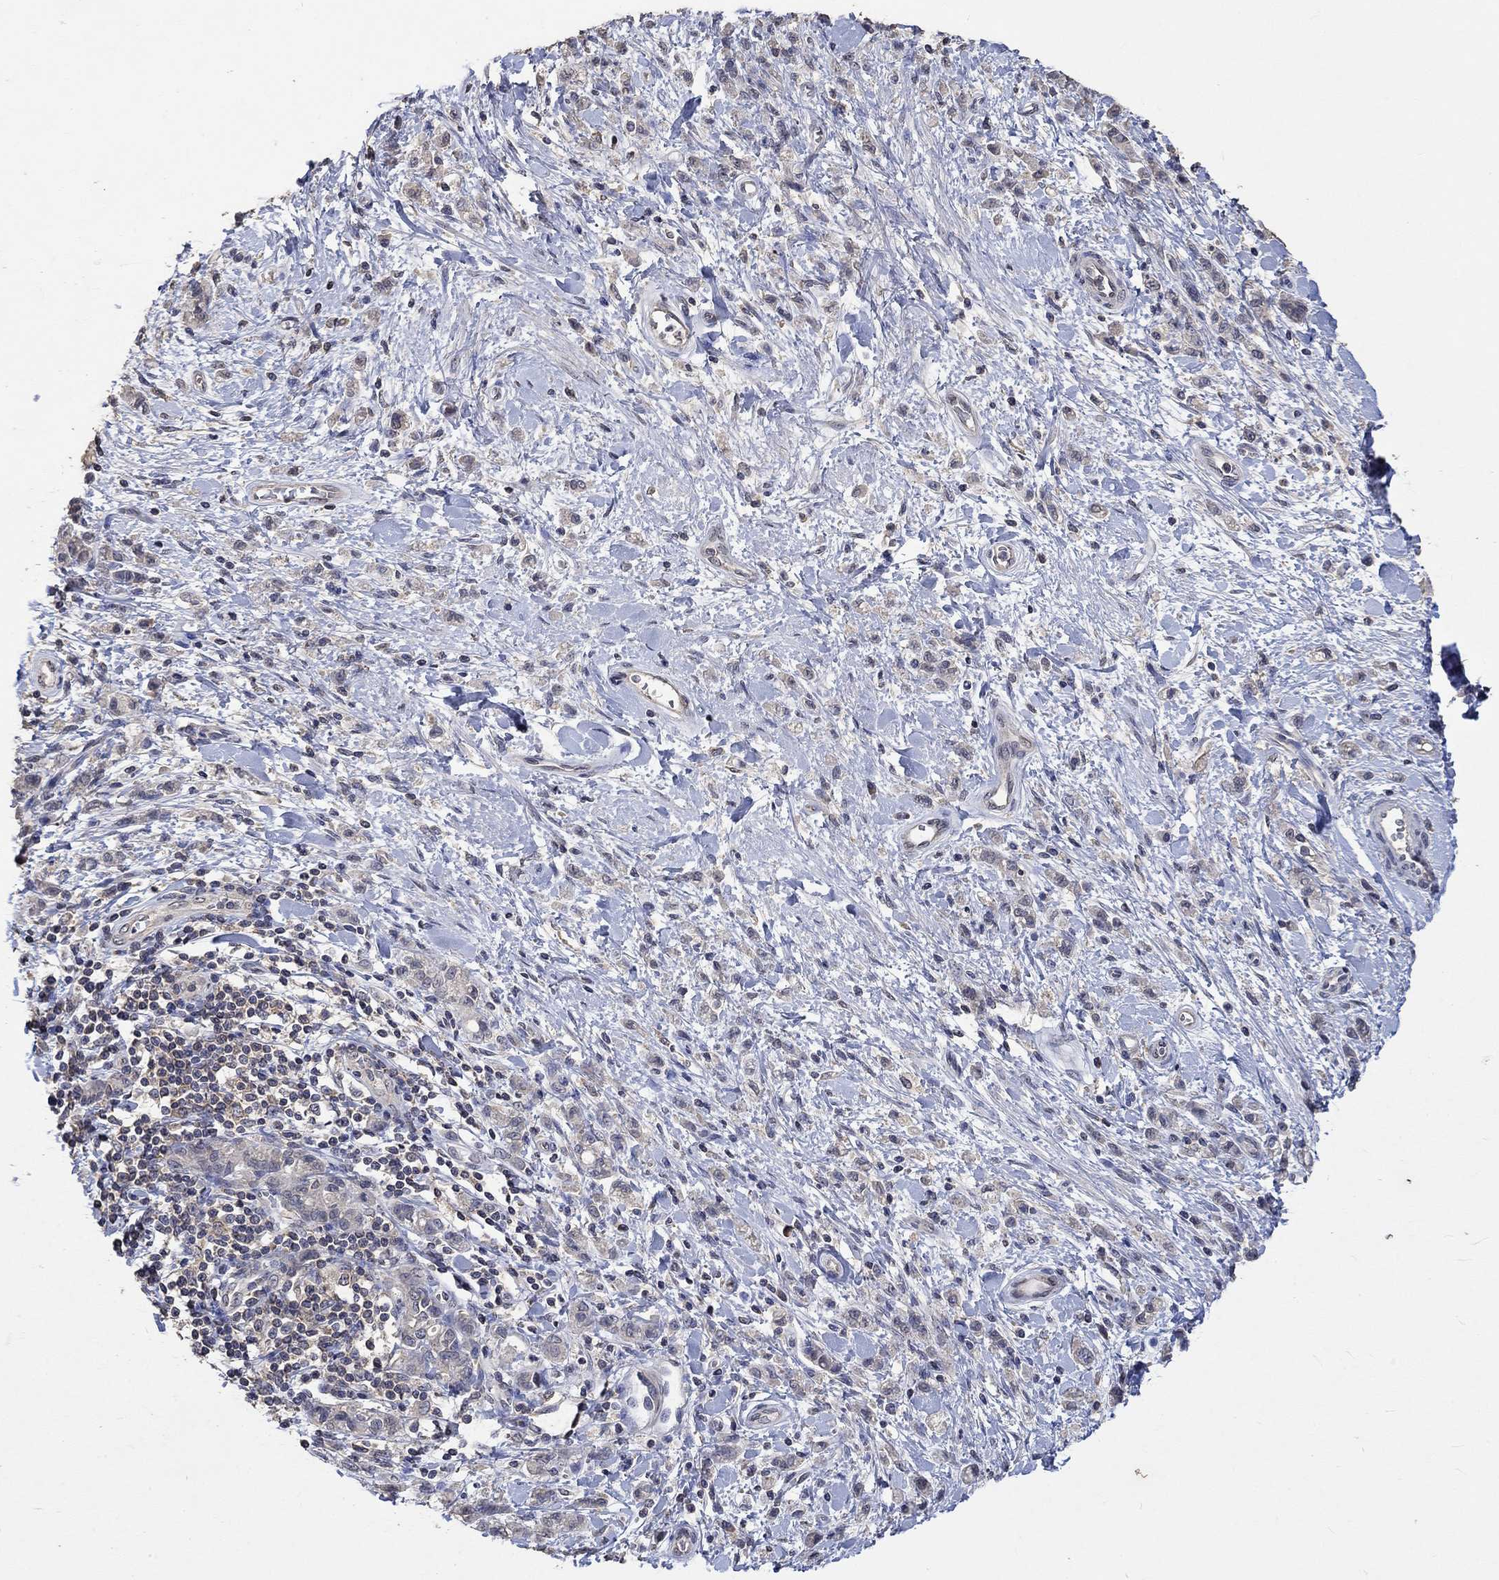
{"staining": {"intensity": "negative", "quantity": "none", "location": "none"}, "tissue": "stomach cancer", "cell_type": "Tumor cells", "image_type": "cancer", "snomed": [{"axis": "morphology", "description": "Adenocarcinoma, NOS"}, {"axis": "topography", "description": "Stomach"}], "caption": "Immunohistochemistry (IHC) image of neoplastic tissue: stomach adenocarcinoma stained with DAB (3,3'-diaminobenzidine) reveals no significant protein staining in tumor cells.", "gene": "PTPN20", "patient": {"sex": "male", "age": 77}}